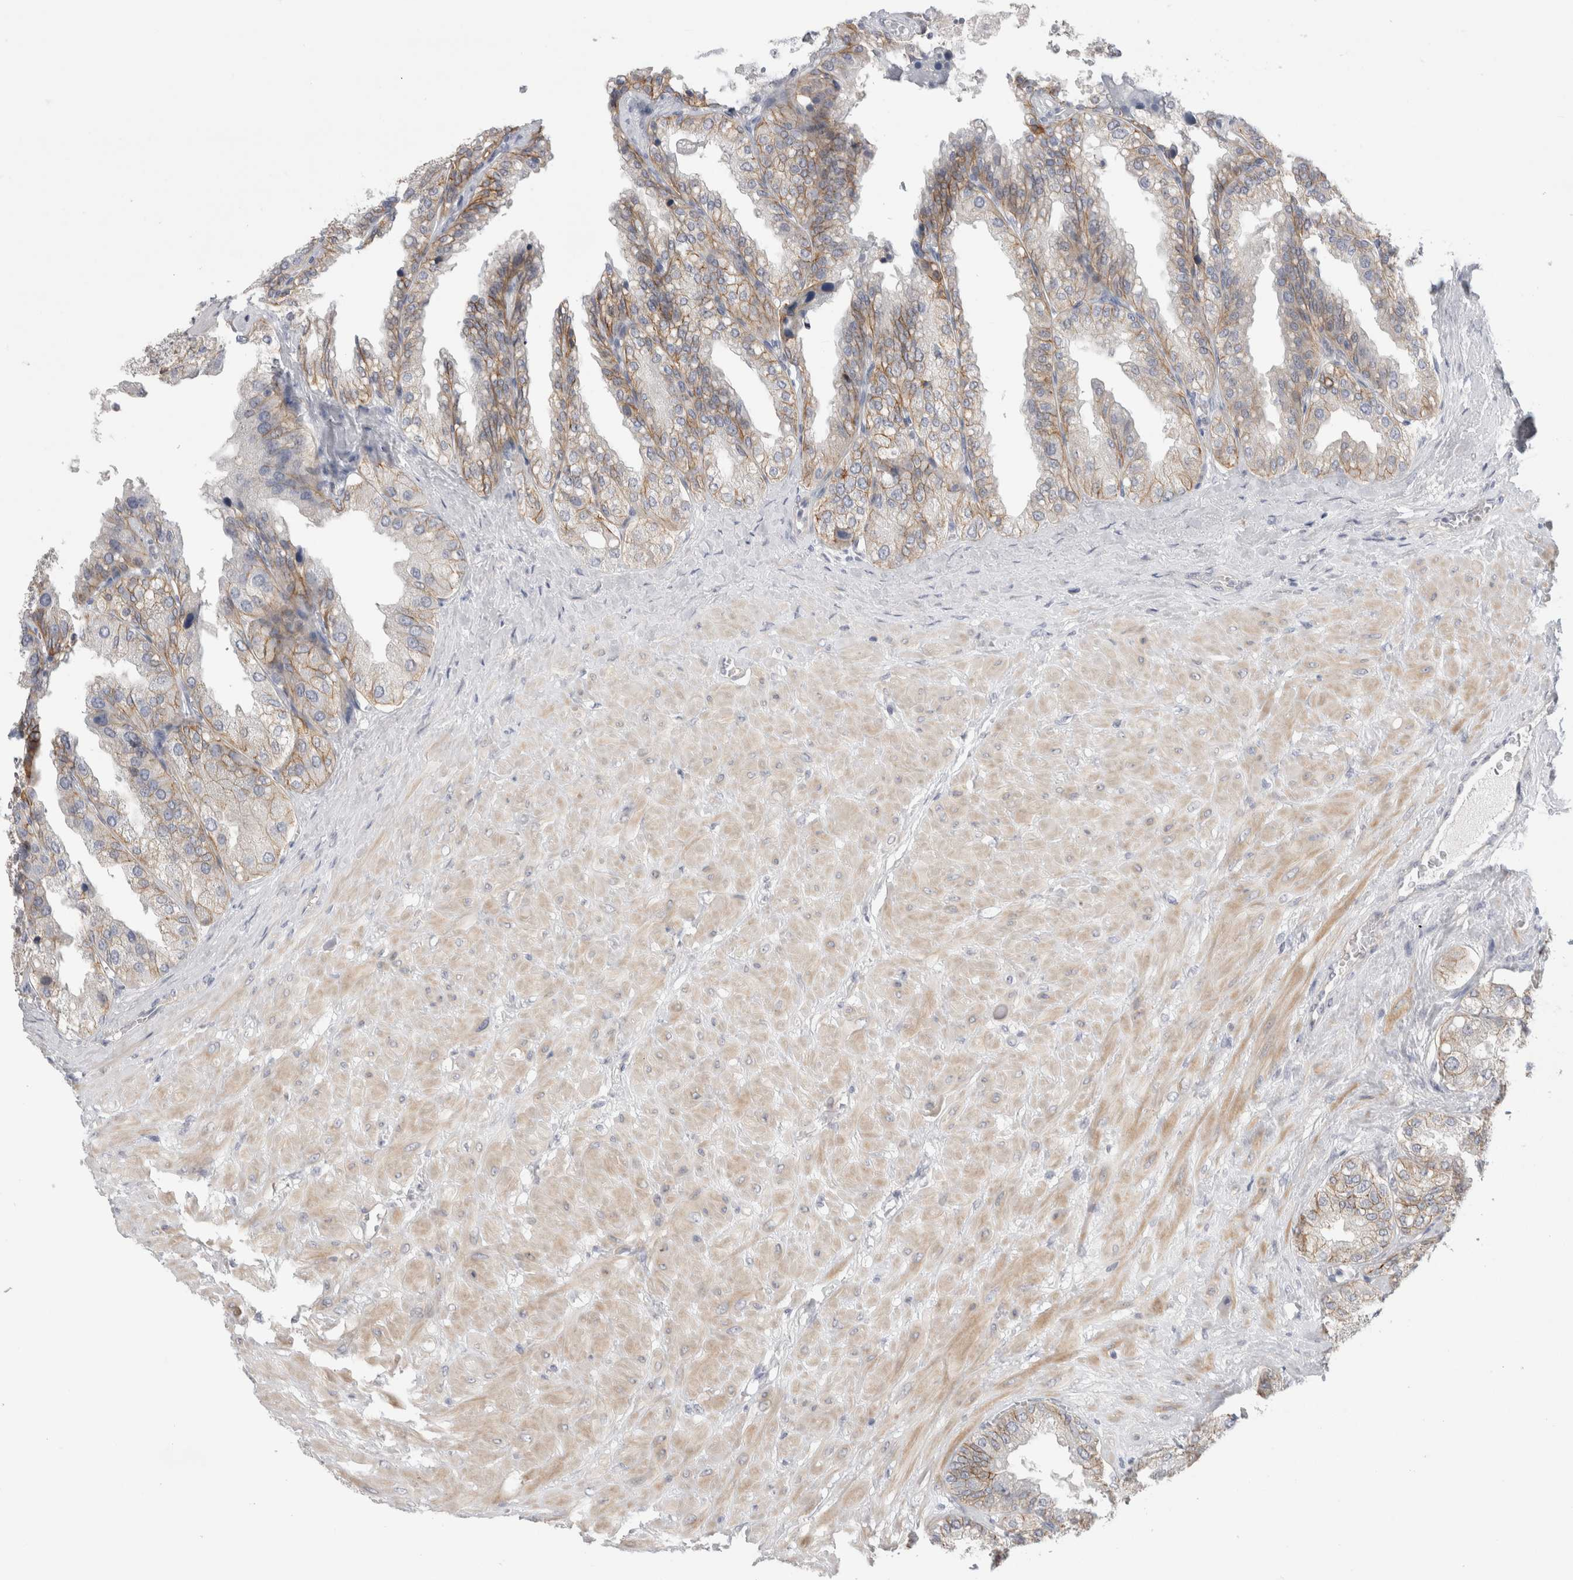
{"staining": {"intensity": "weak", "quantity": "25%-75%", "location": "cytoplasmic/membranous"}, "tissue": "seminal vesicle", "cell_type": "Glandular cells", "image_type": "normal", "snomed": [{"axis": "morphology", "description": "Normal tissue, NOS"}, {"axis": "topography", "description": "Prostate"}, {"axis": "topography", "description": "Seminal veicle"}], "caption": "Brown immunohistochemical staining in benign seminal vesicle demonstrates weak cytoplasmic/membranous expression in about 25%-75% of glandular cells. (DAB IHC with brightfield microscopy, high magnification).", "gene": "VANGL1", "patient": {"sex": "male", "age": 51}}